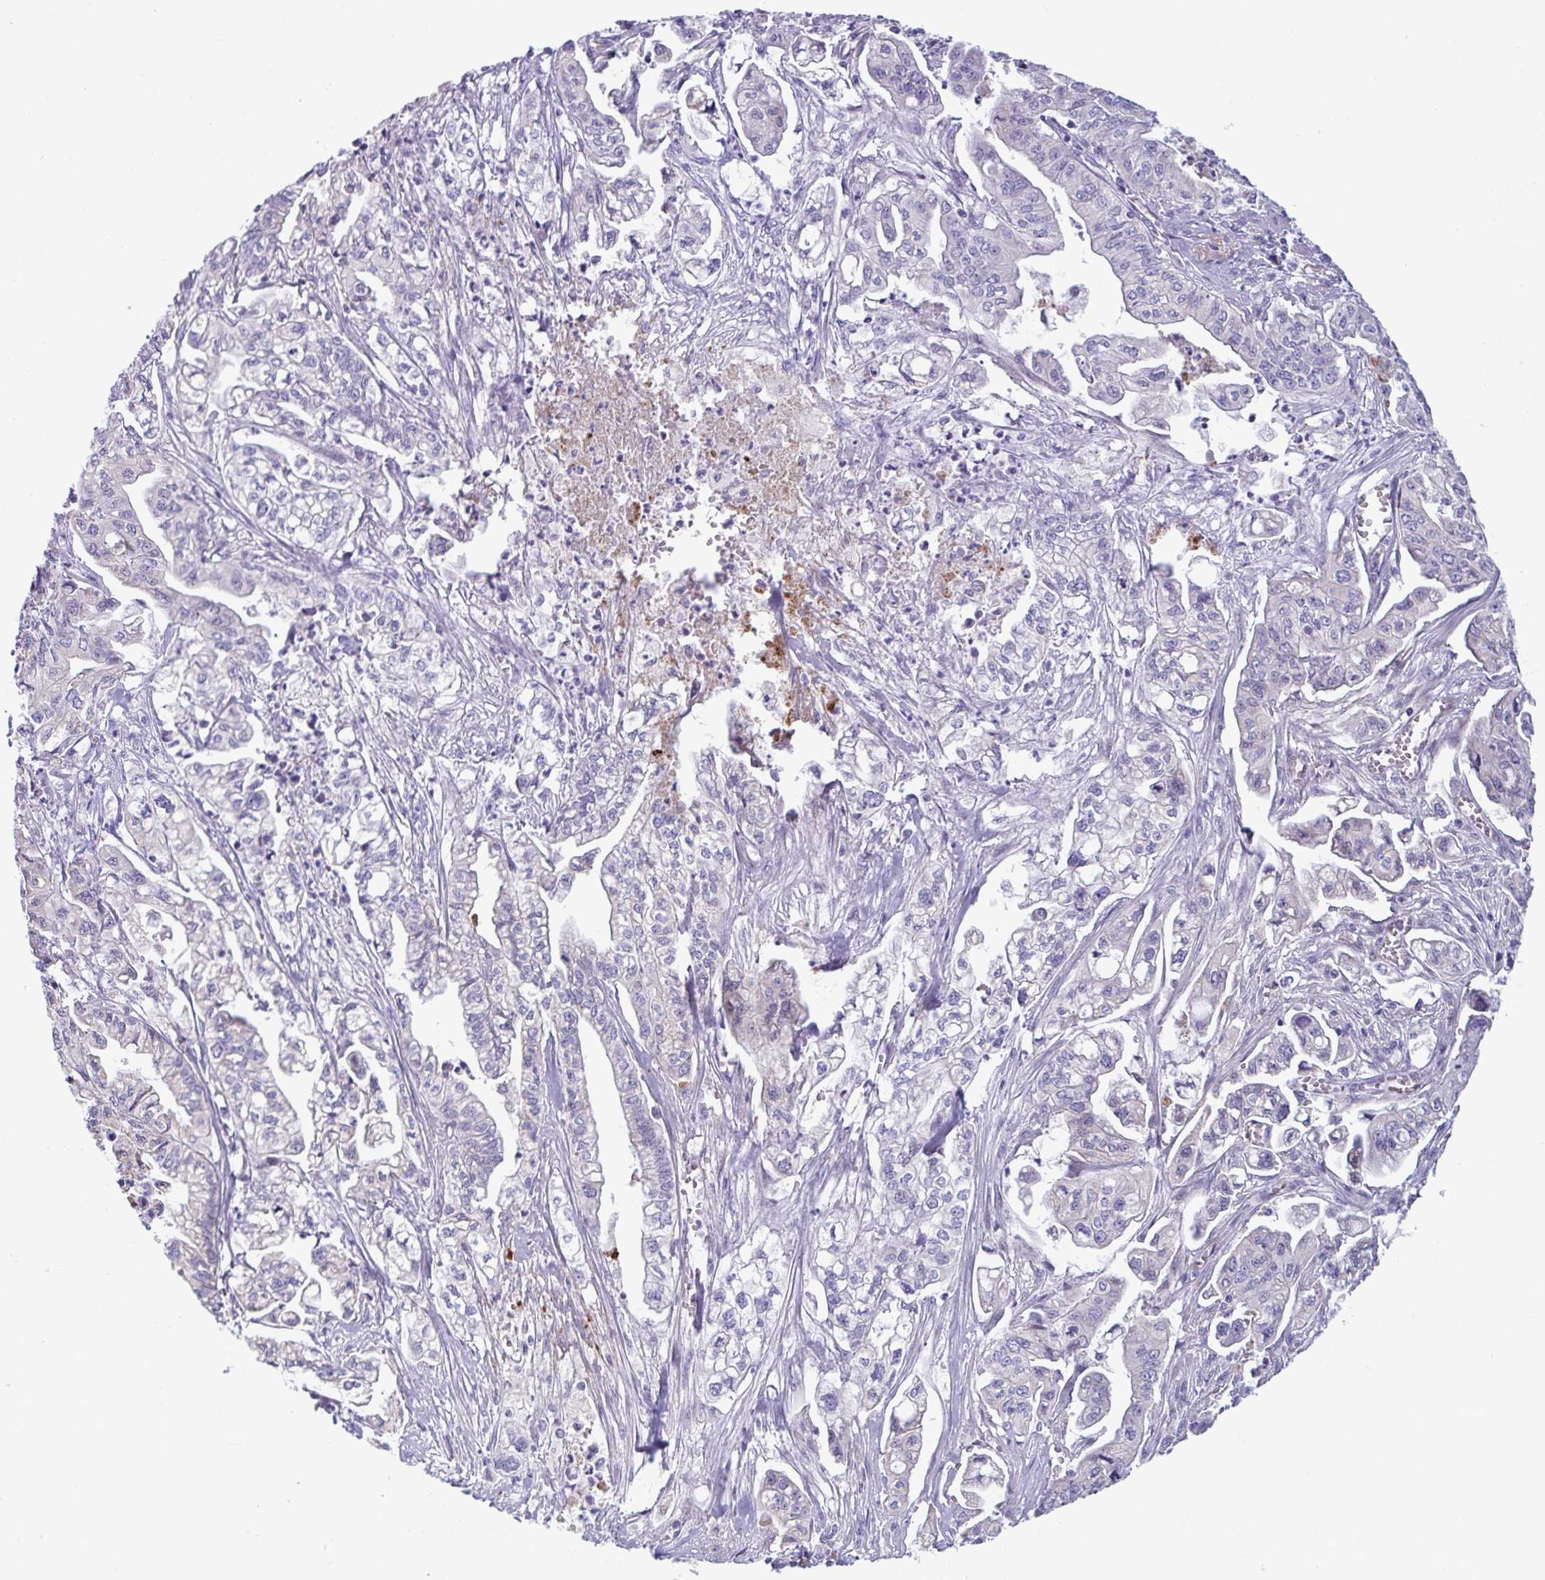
{"staining": {"intensity": "negative", "quantity": "none", "location": "none"}, "tissue": "pancreatic cancer", "cell_type": "Tumor cells", "image_type": "cancer", "snomed": [{"axis": "morphology", "description": "Adenocarcinoma, NOS"}, {"axis": "topography", "description": "Pancreas"}], "caption": "A high-resolution histopathology image shows immunohistochemistry (IHC) staining of pancreatic cancer, which exhibits no significant expression in tumor cells.", "gene": "IL37", "patient": {"sex": "male", "age": 68}}